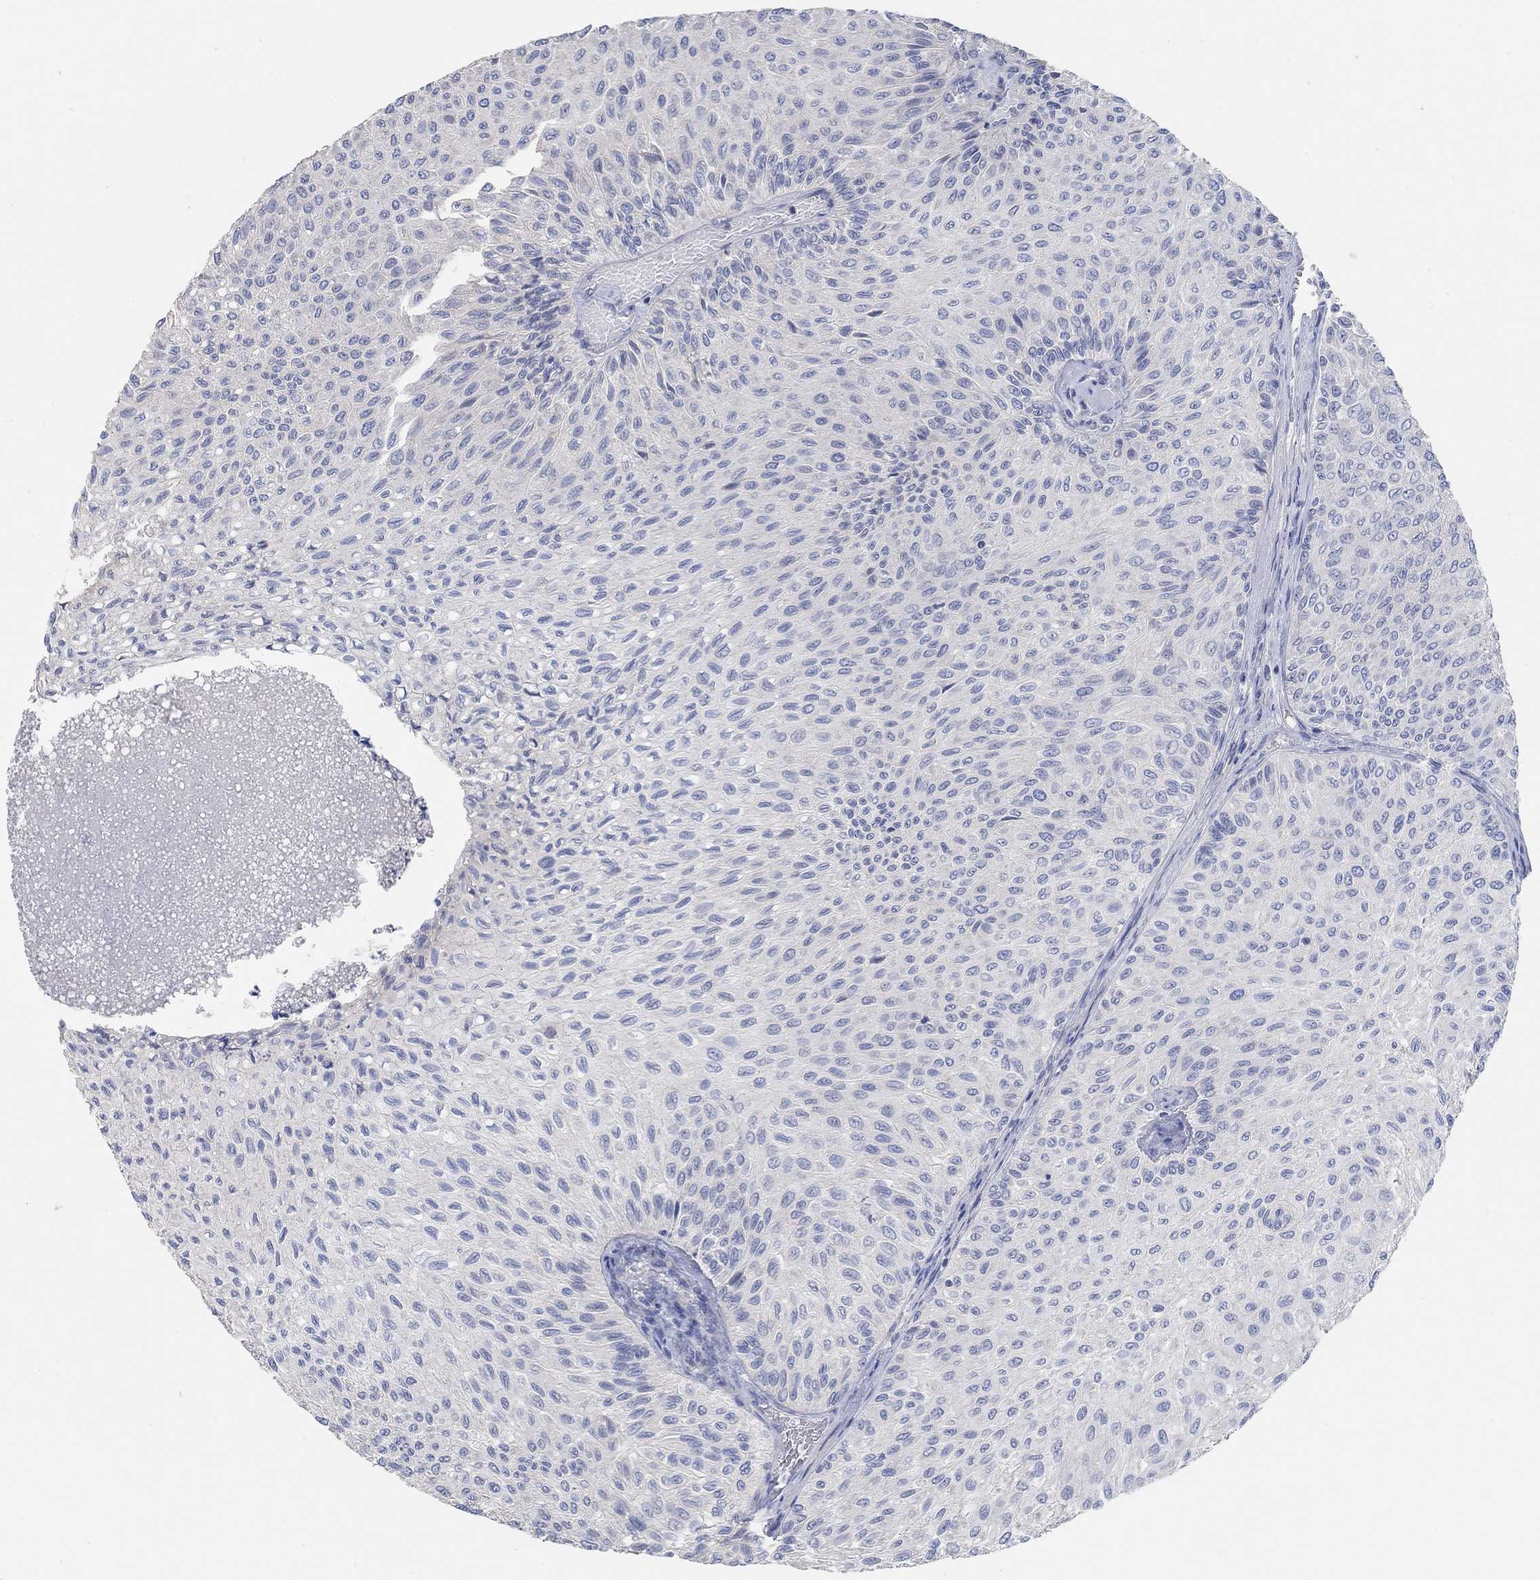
{"staining": {"intensity": "negative", "quantity": "none", "location": "none"}, "tissue": "urothelial cancer", "cell_type": "Tumor cells", "image_type": "cancer", "snomed": [{"axis": "morphology", "description": "Urothelial carcinoma, Low grade"}, {"axis": "topography", "description": "Urinary bladder"}], "caption": "The immunohistochemistry (IHC) photomicrograph has no significant positivity in tumor cells of urothelial cancer tissue. Nuclei are stained in blue.", "gene": "NLRP14", "patient": {"sex": "male", "age": 78}}